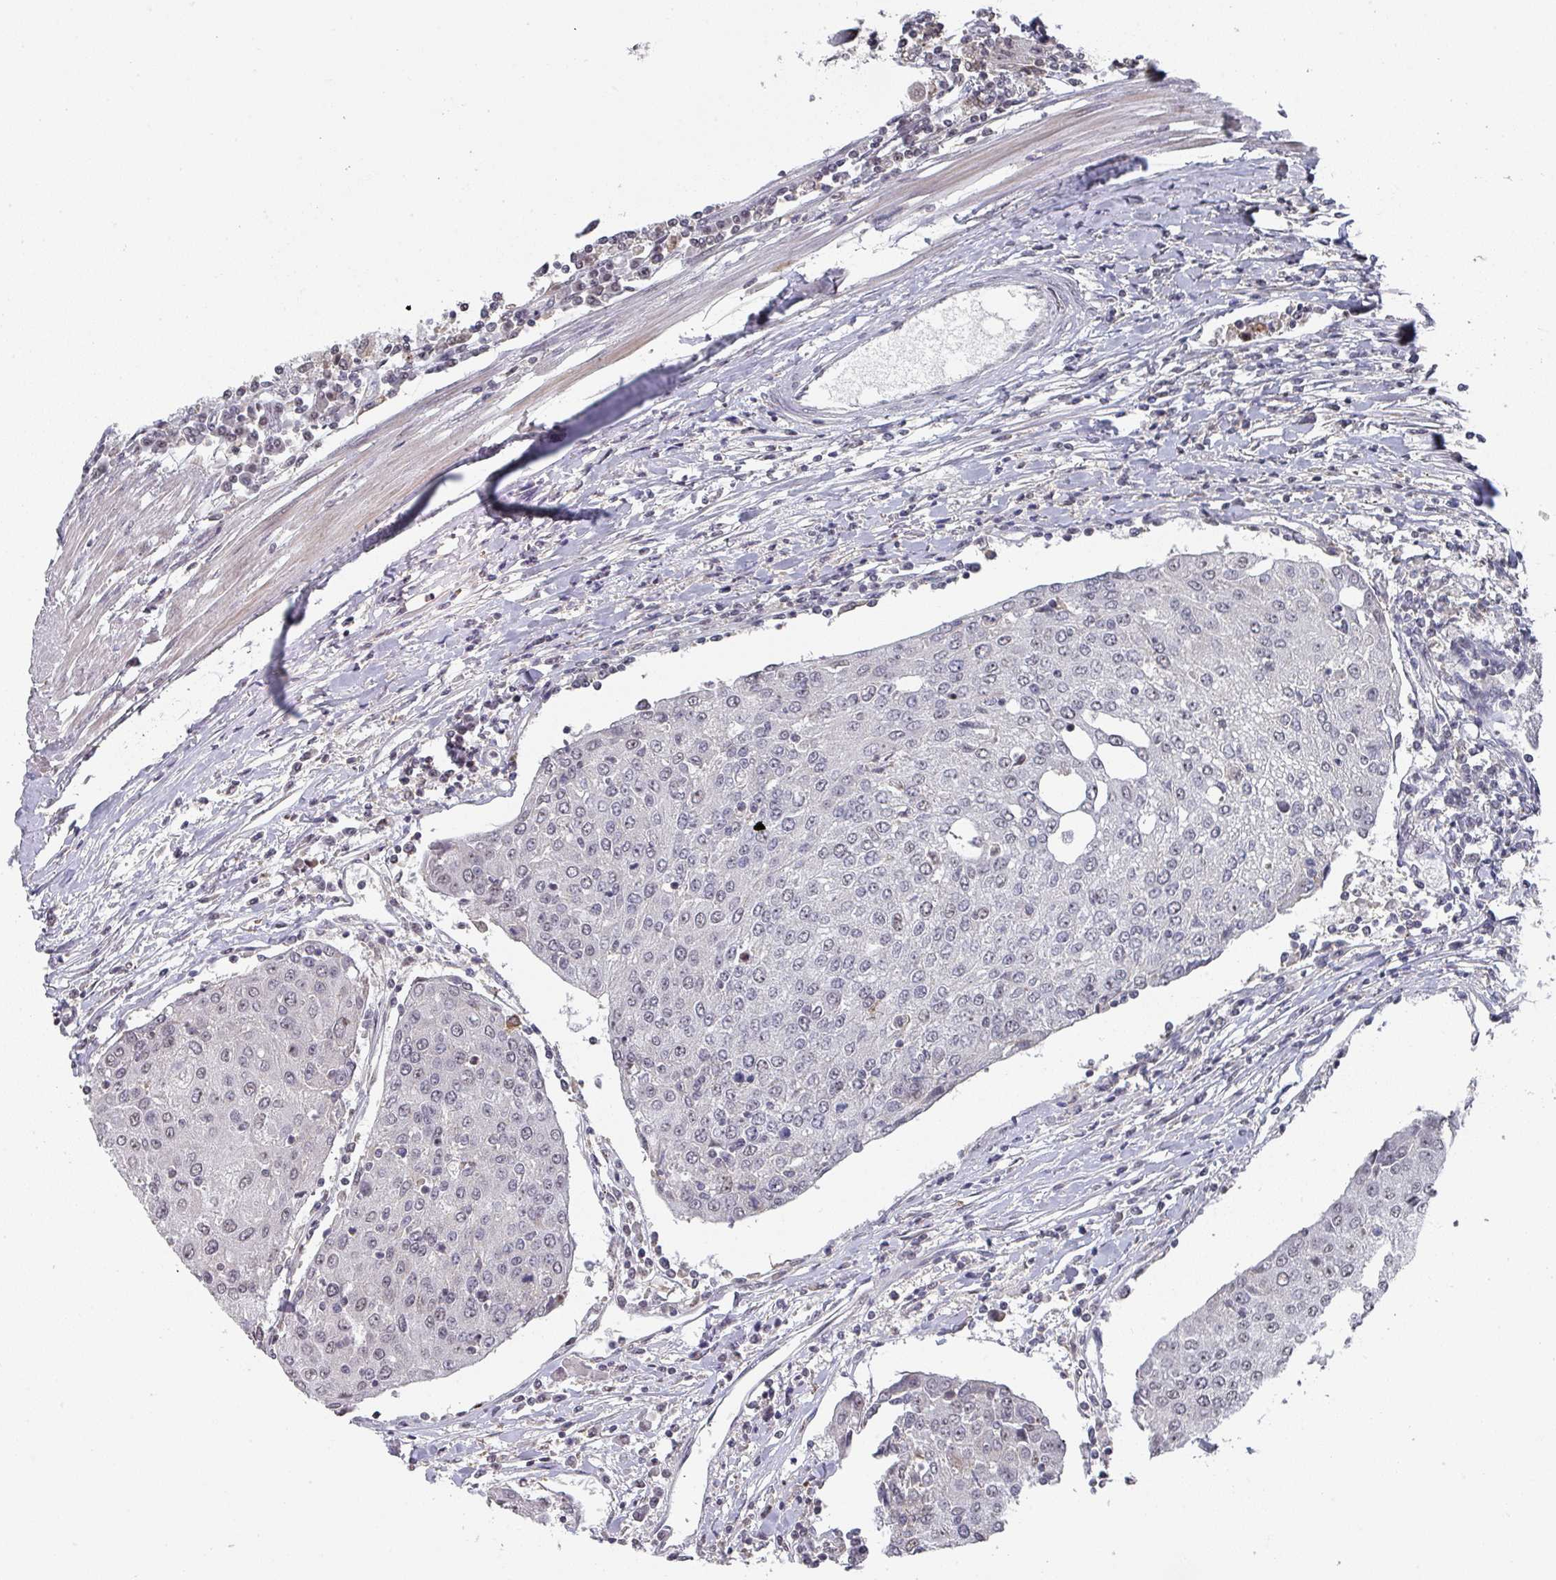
{"staining": {"intensity": "negative", "quantity": "none", "location": "none"}, "tissue": "urothelial cancer", "cell_type": "Tumor cells", "image_type": "cancer", "snomed": [{"axis": "morphology", "description": "Urothelial carcinoma, High grade"}, {"axis": "topography", "description": "Urinary bladder"}], "caption": "DAB immunohistochemical staining of human high-grade urothelial carcinoma shows no significant staining in tumor cells. (Brightfield microscopy of DAB immunohistochemistry (IHC) at high magnification).", "gene": "ZNF654", "patient": {"sex": "female", "age": 85}}